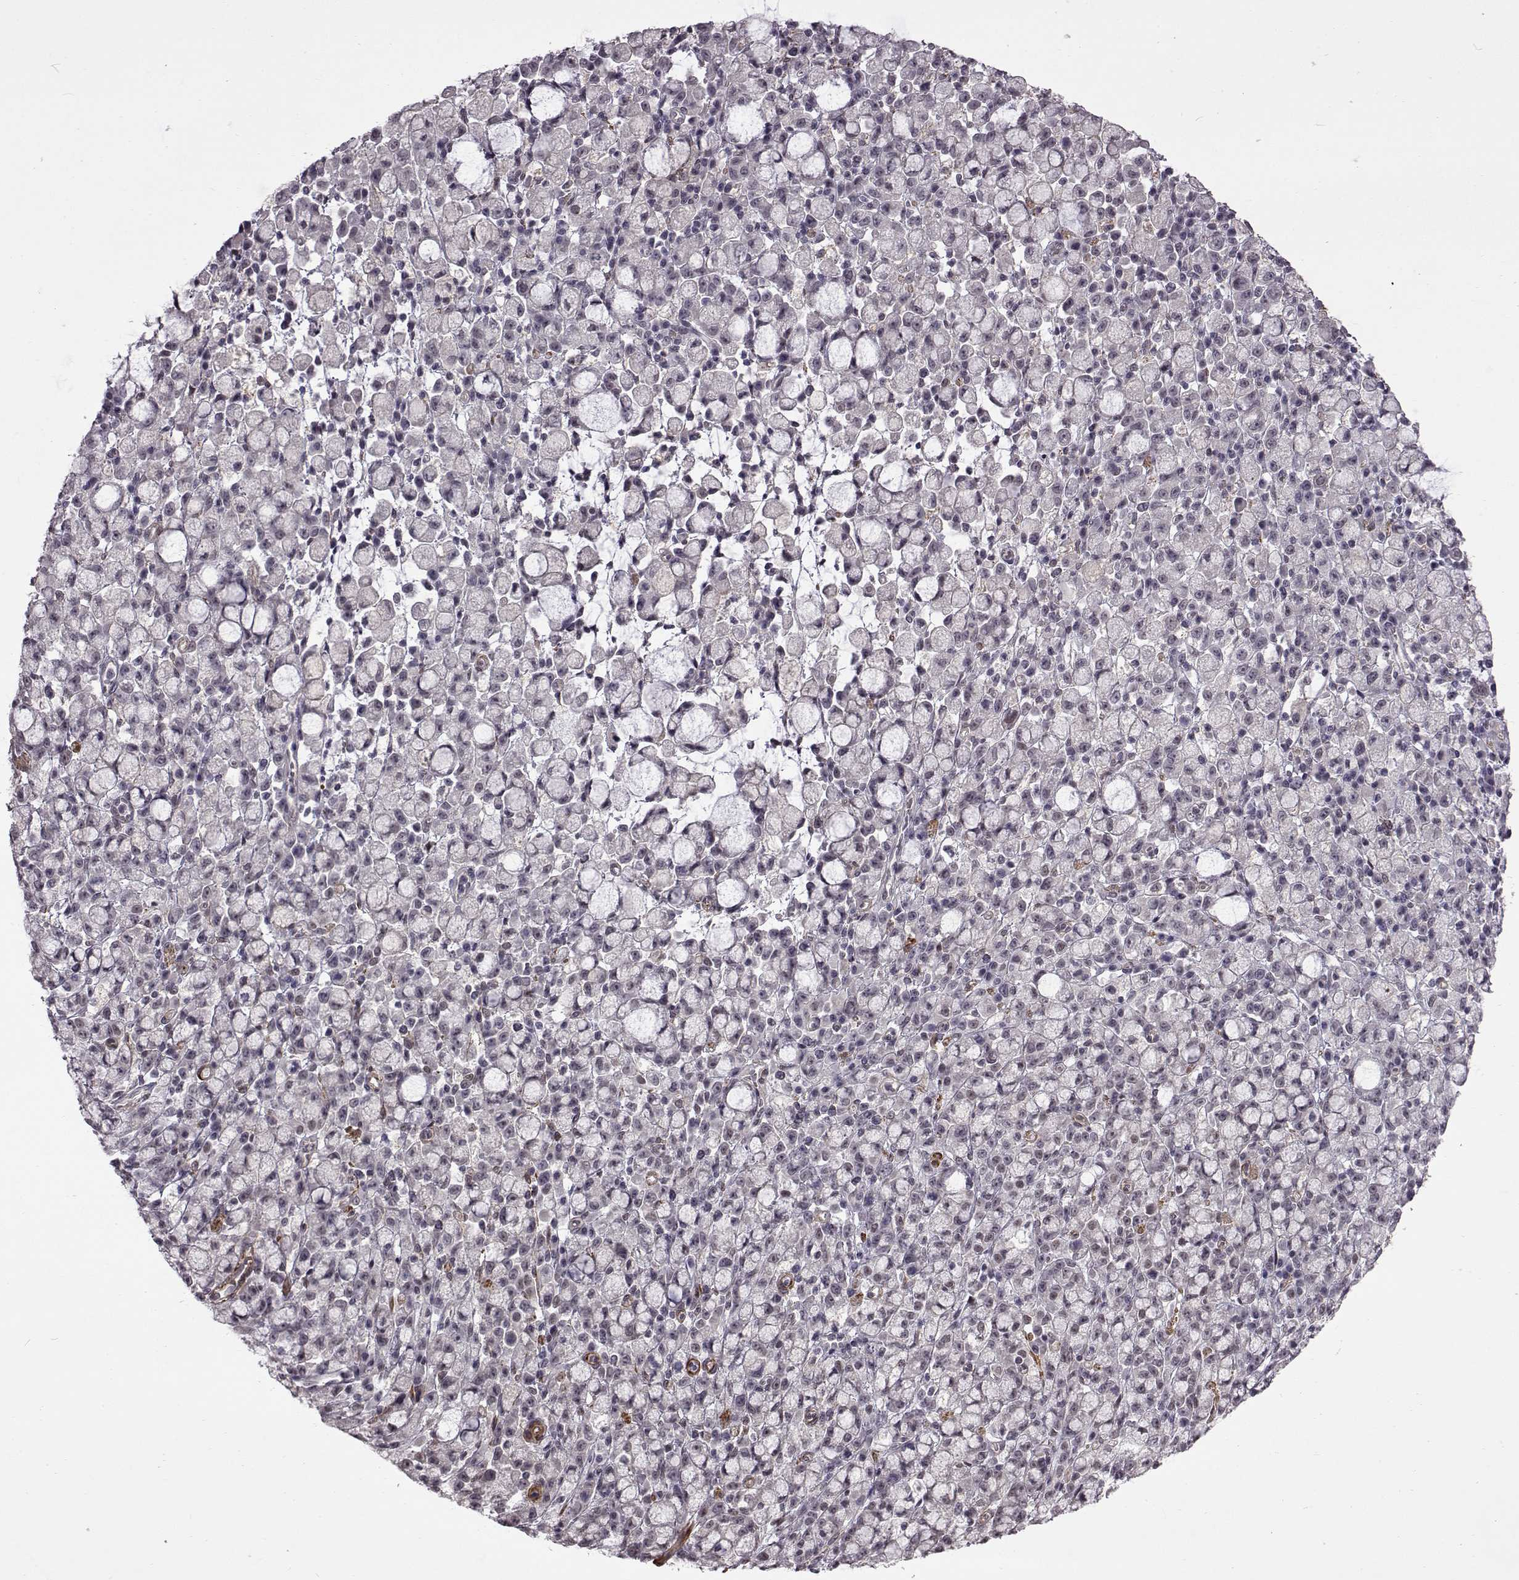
{"staining": {"intensity": "negative", "quantity": "none", "location": "none"}, "tissue": "stomach cancer", "cell_type": "Tumor cells", "image_type": "cancer", "snomed": [{"axis": "morphology", "description": "Adenocarcinoma, NOS"}, {"axis": "topography", "description": "Stomach"}], "caption": "Stomach adenocarcinoma was stained to show a protein in brown. There is no significant positivity in tumor cells.", "gene": "SYNPO2", "patient": {"sex": "male", "age": 58}}